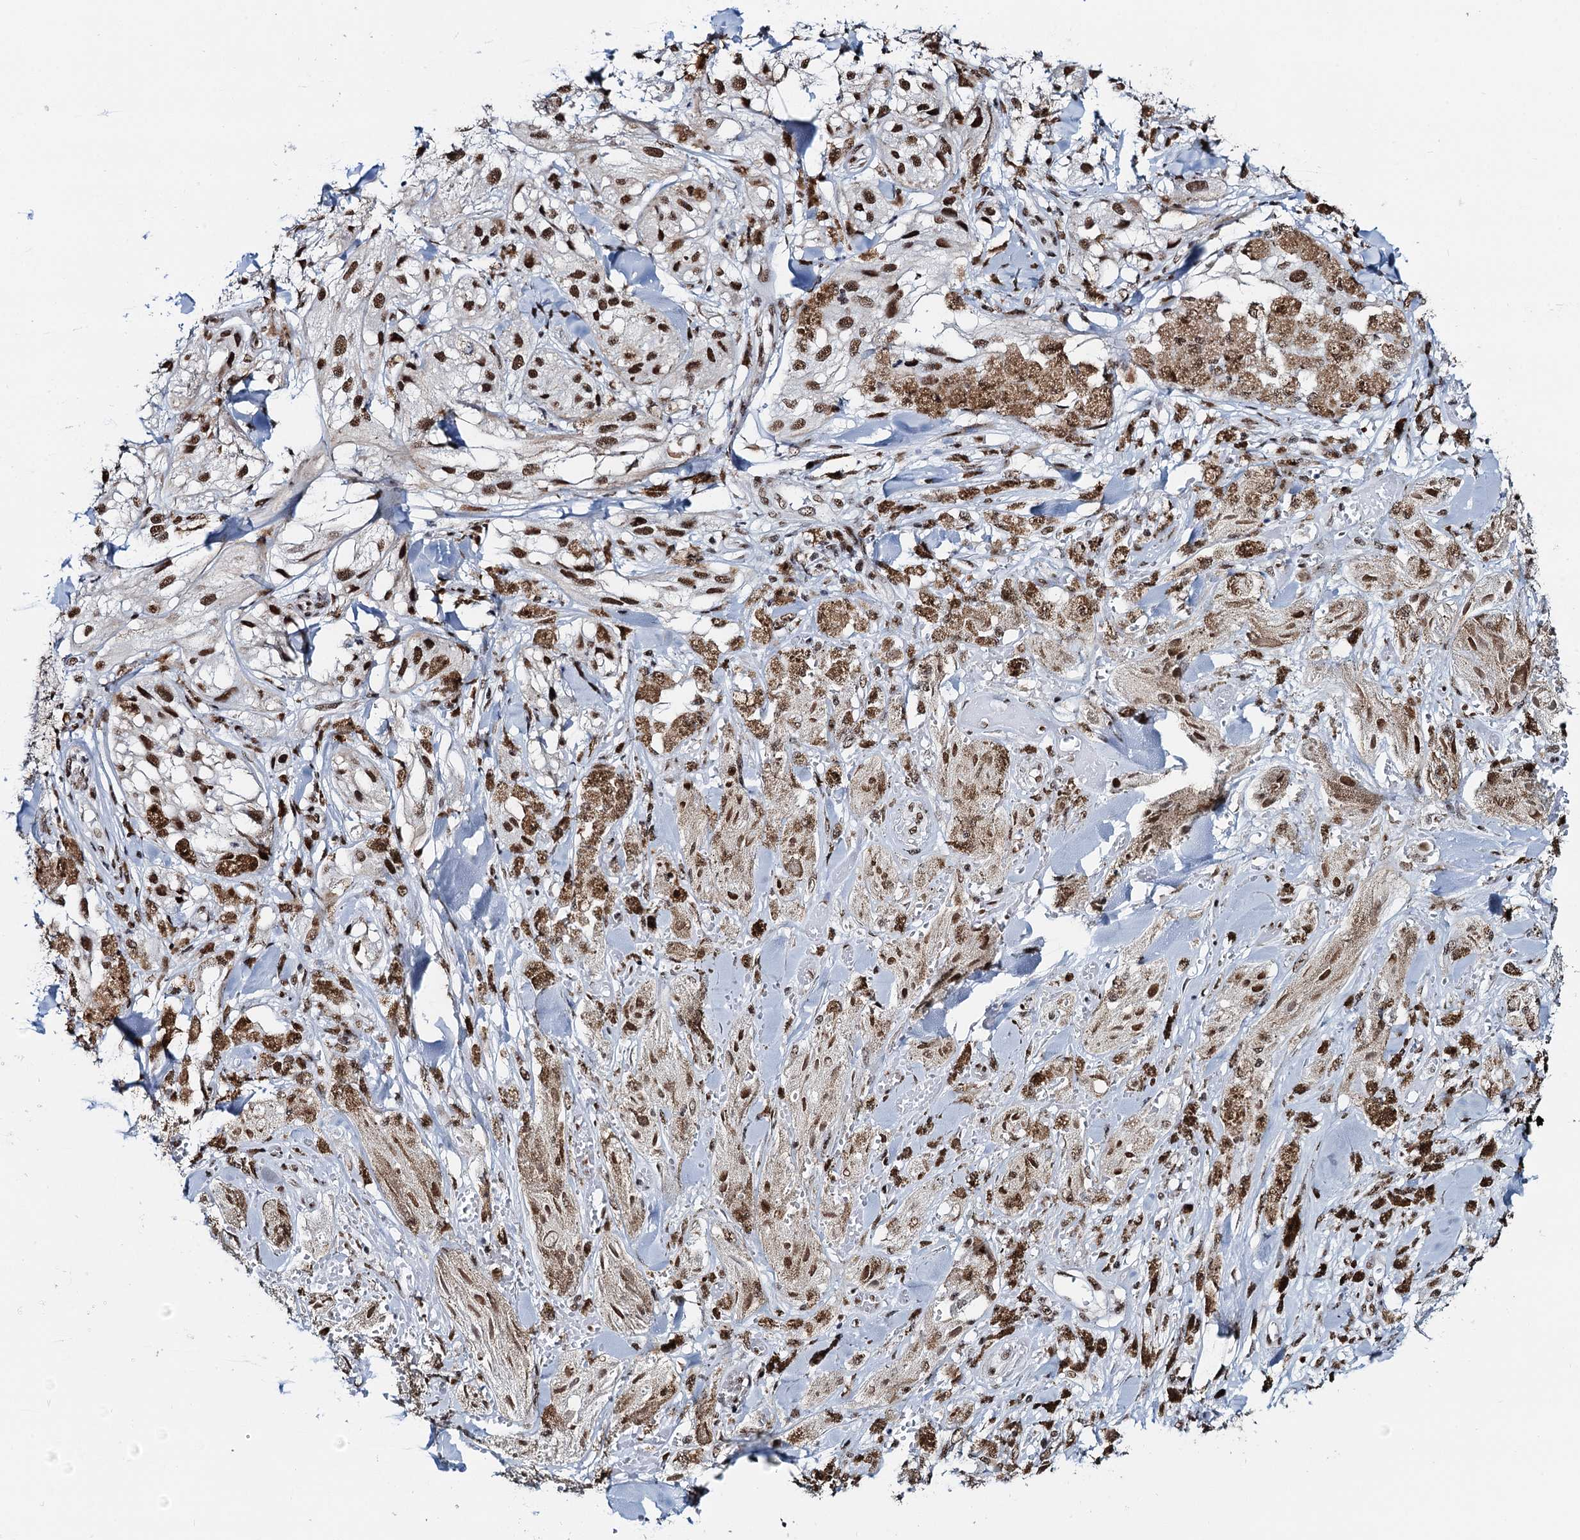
{"staining": {"intensity": "moderate", "quantity": ">75%", "location": "nuclear"}, "tissue": "melanoma", "cell_type": "Tumor cells", "image_type": "cancer", "snomed": [{"axis": "morphology", "description": "Malignant melanoma, NOS"}, {"axis": "topography", "description": "Skin"}], "caption": "Protein staining demonstrates moderate nuclear expression in about >75% of tumor cells in melanoma. Immunohistochemistry stains the protein of interest in brown and the nuclei are stained blue.", "gene": "ZNF609", "patient": {"sex": "male", "age": 88}}